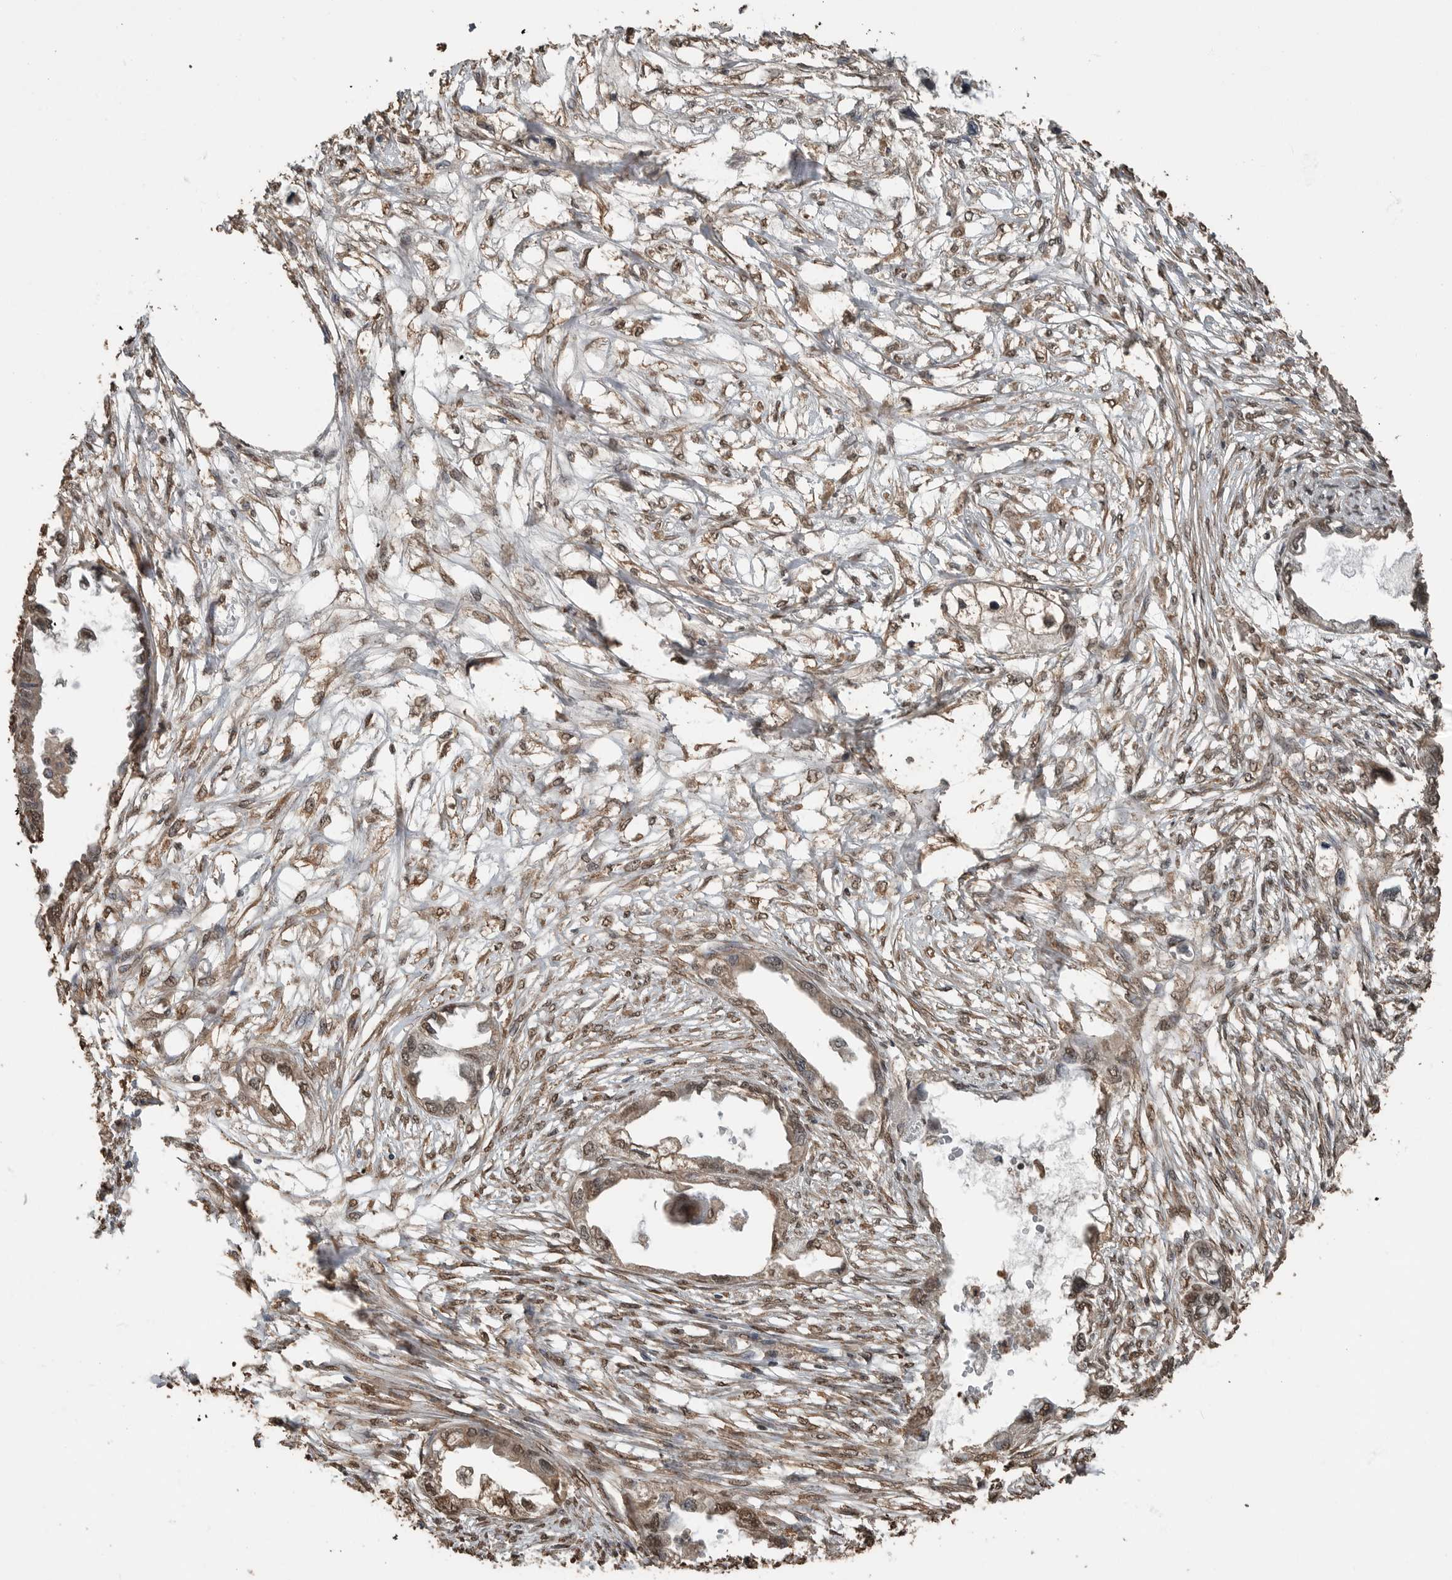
{"staining": {"intensity": "weak", "quantity": ">75%", "location": "cytoplasmic/membranous,nuclear"}, "tissue": "endometrial cancer", "cell_type": "Tumor cells", "image_type": "cancer", "snomed": [{"axis": "morphology", "description": "Adenocarcinoma, NOS"}, {"axis": "morphology", "description": "Adenocarcinoma, metastatic, NOS"}, {"axis": "topography", "description": "Adipose tissue"}, {"axis": "topography", "description": "Endometrium"}], "caption": "Protein analysis of endometrial cancer tissue reveals weak cytoplasmic/membranous and nuclear positivity in approximately >75% of tumor cells.", "gene": "BLZF1", "patient": {"sex": "female", "age": 67}}